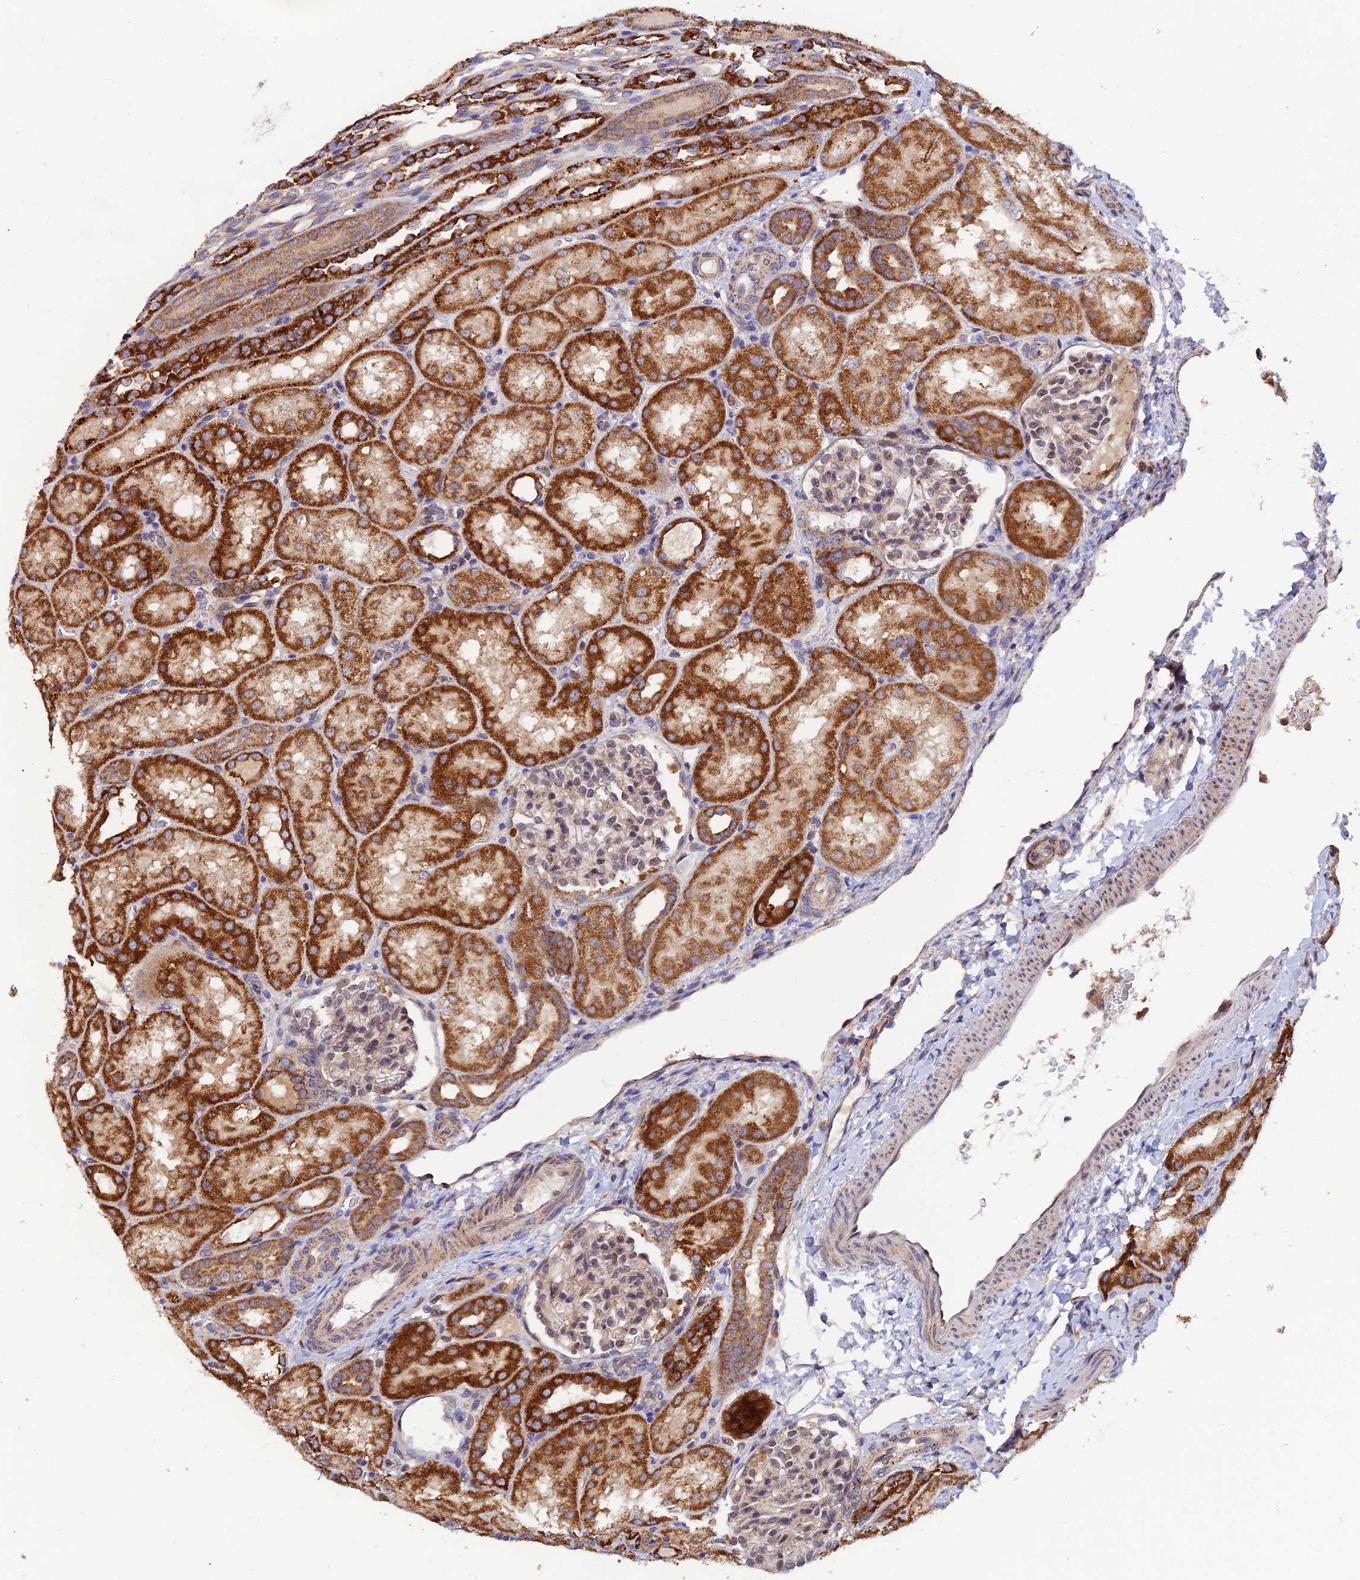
{"staining": {"intensity": "weak", "quantity": "25%-75%", "location": "cytoplasmic/membranous"}, "tissue": "kidney", "cell_type": "Cells in glomeruli", "image_type": "normal", "snomed": [{"axis": "morphology", "description": "Normal tissue, NOS"}, {"axis": "topography", "description": "Kidney"}], "caption": "Weak cytoplasmic/membranous positivity is seen in about 25%-75% of cells in glomeruli in normal kidney.", "gene": "PODNL1", "patient": {"sex": "male", "age": 1}}